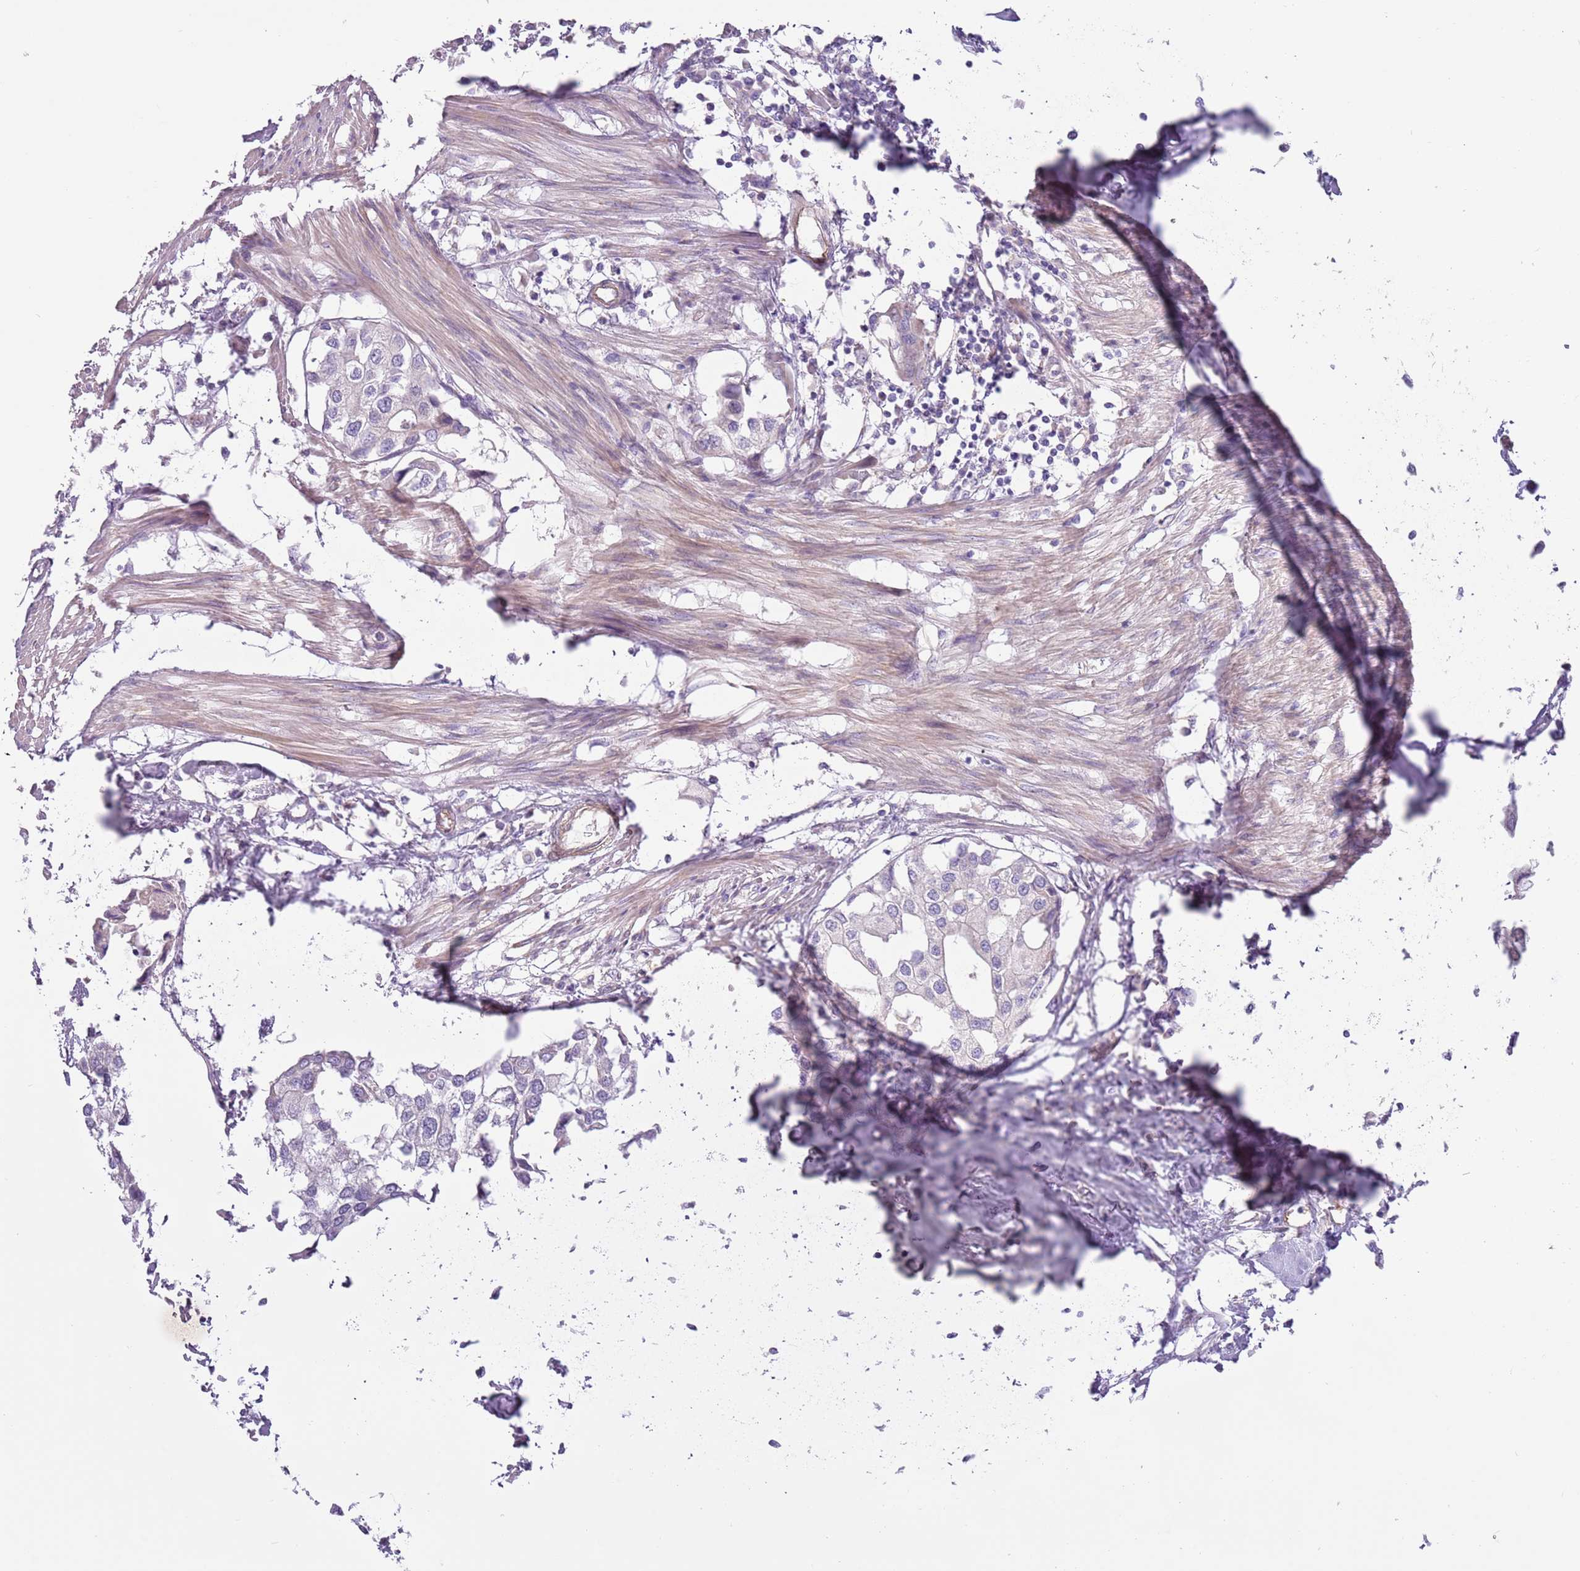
{"staining": {"intensity": "negative", "quantity": "none", "location": "none"}, "tissue": "urothelial cancer", "cell_type": "Tumor cells", "image_type": "cancer", "snomed": [{"axis": "morphology", "description": "Urothelial carcinoma, High grade"}, {"axis": "topography", "description": "Urinary bladder"}], "caption": "The image exhibits no staining of tumor cells in urothelial cancer.", "gene": "MRO", "patient": {"sex": "male", "age": 64}}